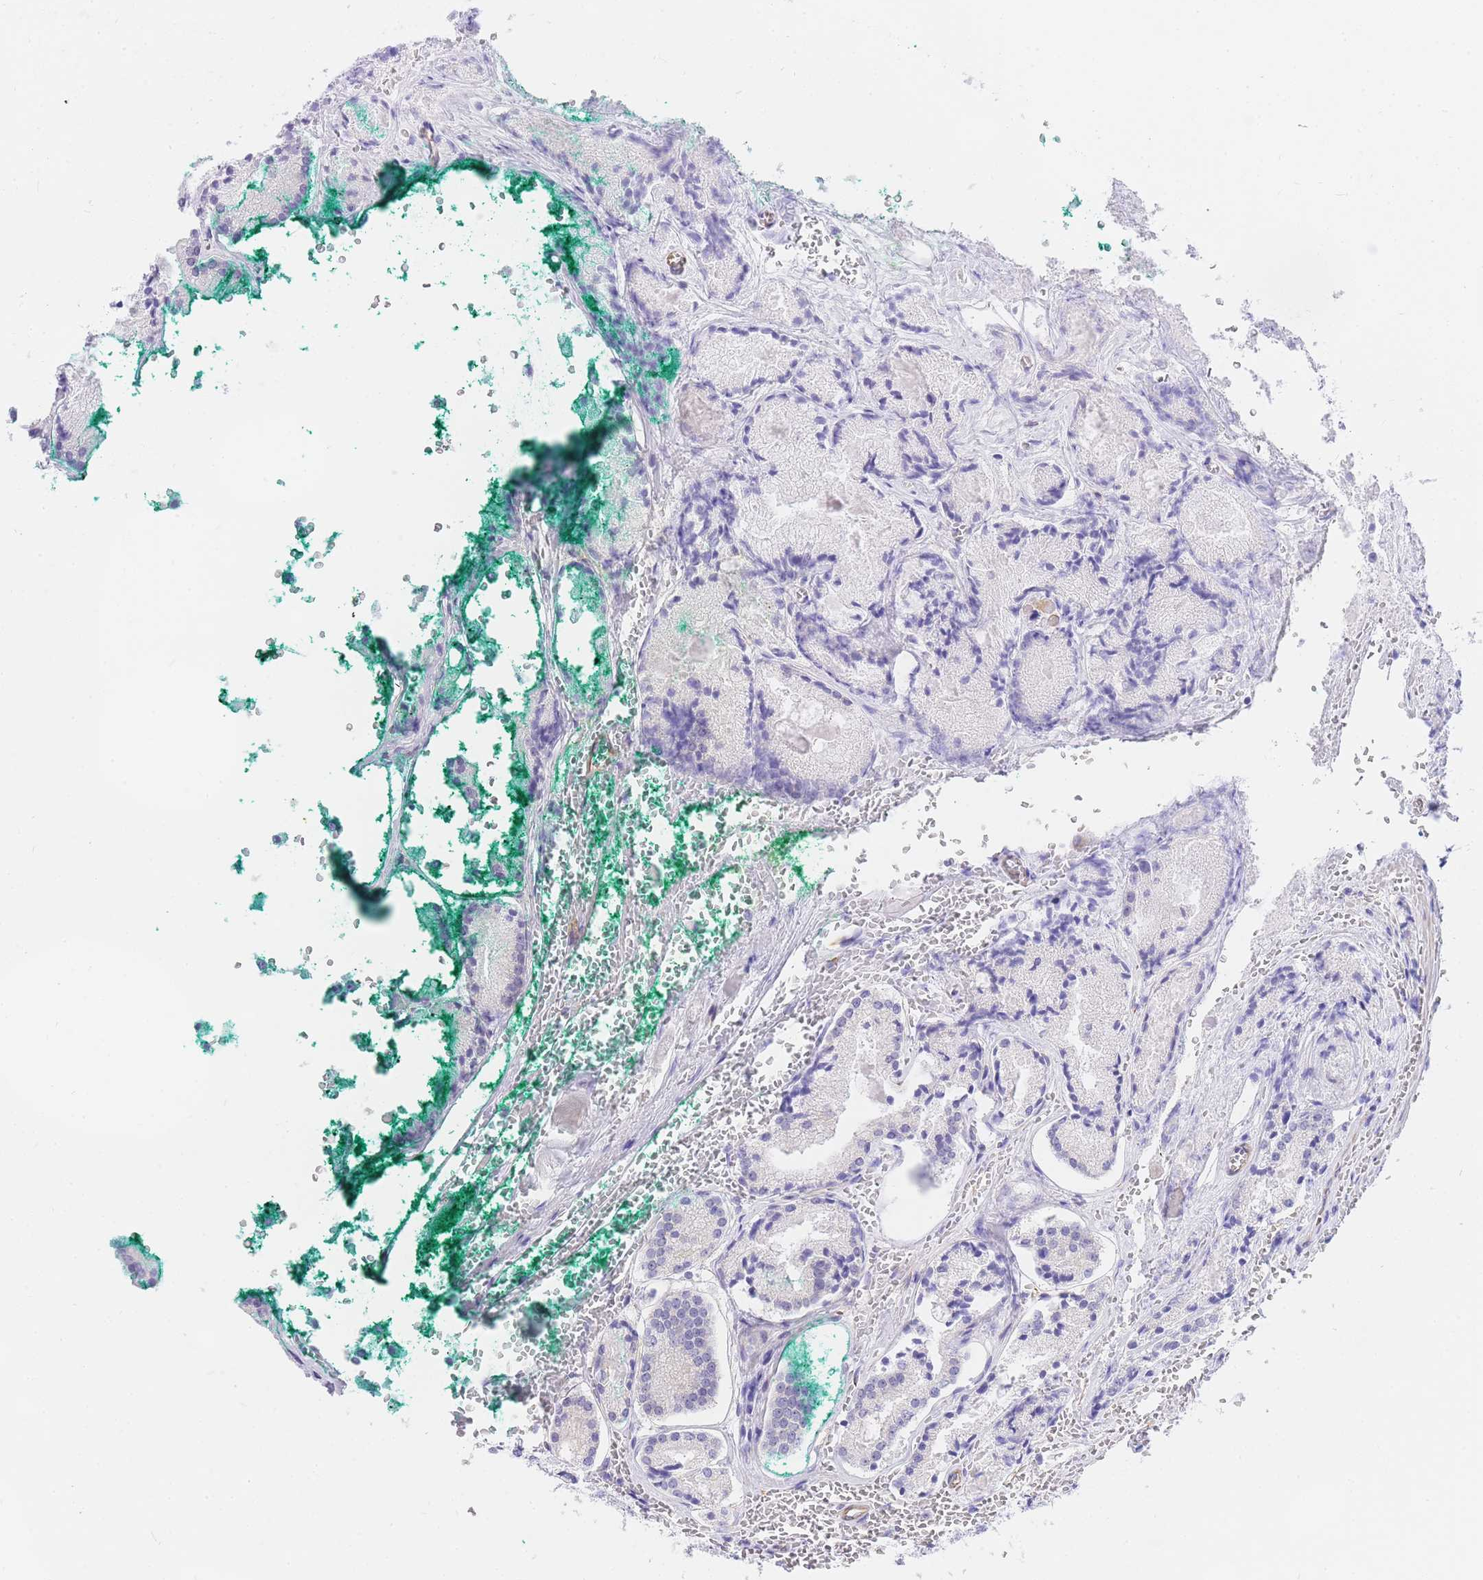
{"staining": {"intensity": "negative", "quantity": "none", "location": "none"}, "tissue": "prostate cancer", "cell_type": "Tumor cells", "image_type": "cancer", "snomed": [{"axis": "morphology", "description": "Adenocarcinoma, High grade"}, {"axis": "topography", "description": "Prostate"}], "caption": "An immunohistochemistry (IHC) image of adenocarcinoma (high-grade) (prostate) is shown. There is no staining in tumor cells of adenocarcinoma (high-grade) (prostate).", "gene": "SRSF12", "patient": {"sex": "male", "age": 67}}